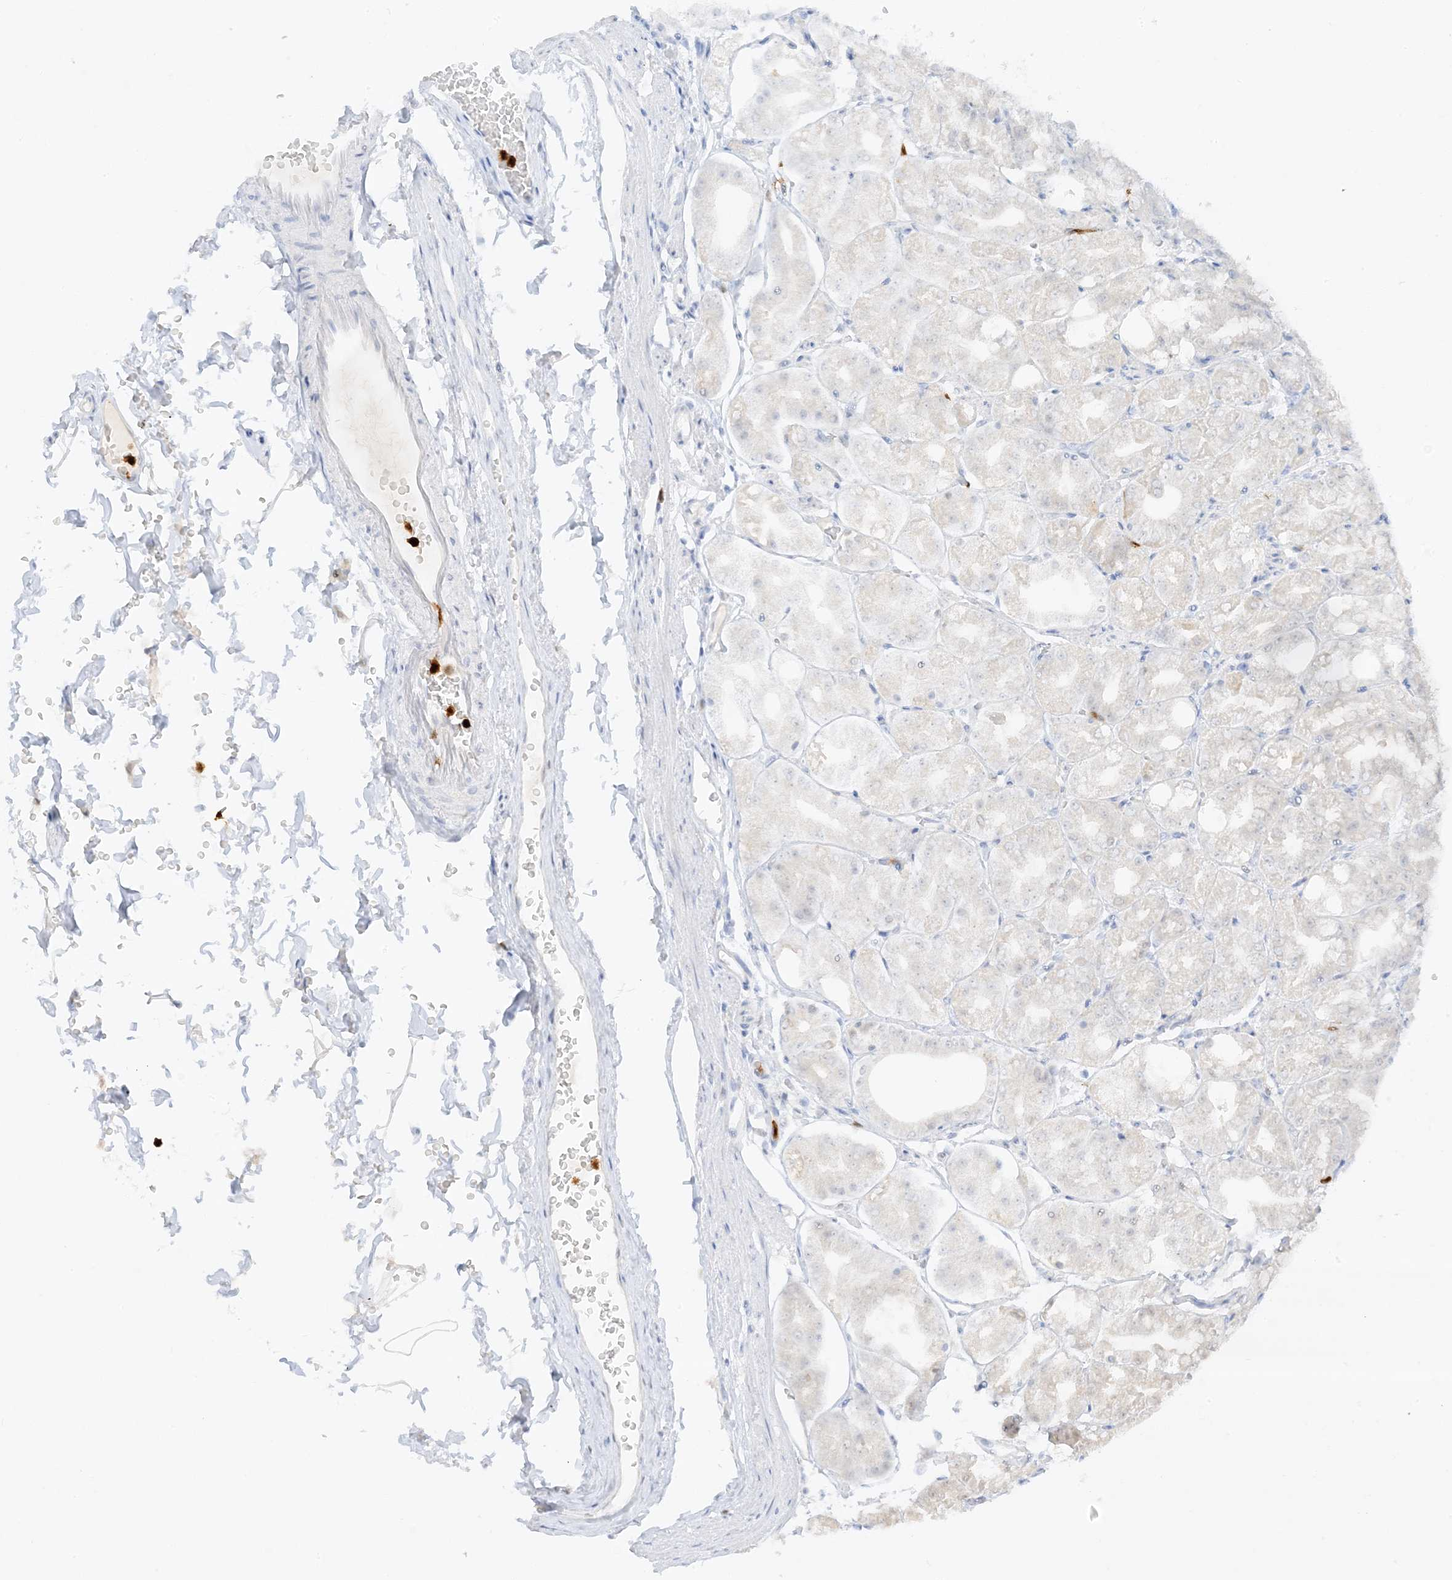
{"staining": {"intensity": "weak", "quantity": "25%-75%", "location": "cytoplasmic/membranous,nuclear"}, "tissue": "stomach", "cell_type": "Glandular cells", "image_type": "normal", "snomed": [{"axis": "morphology", "description": "Normal tissue, NOS"}, {"axis": "topography", "description": "Stomach, lower"}], "caption": "Approximately 25%-75% of glandular cells in benign stomach exhibit weak cytoplasmic/membranous,nuclear protein positivity as visualized by brown immunohistochemical staining.", "gene": "GCA", "patient": {"sex": "male", "age": 71}}